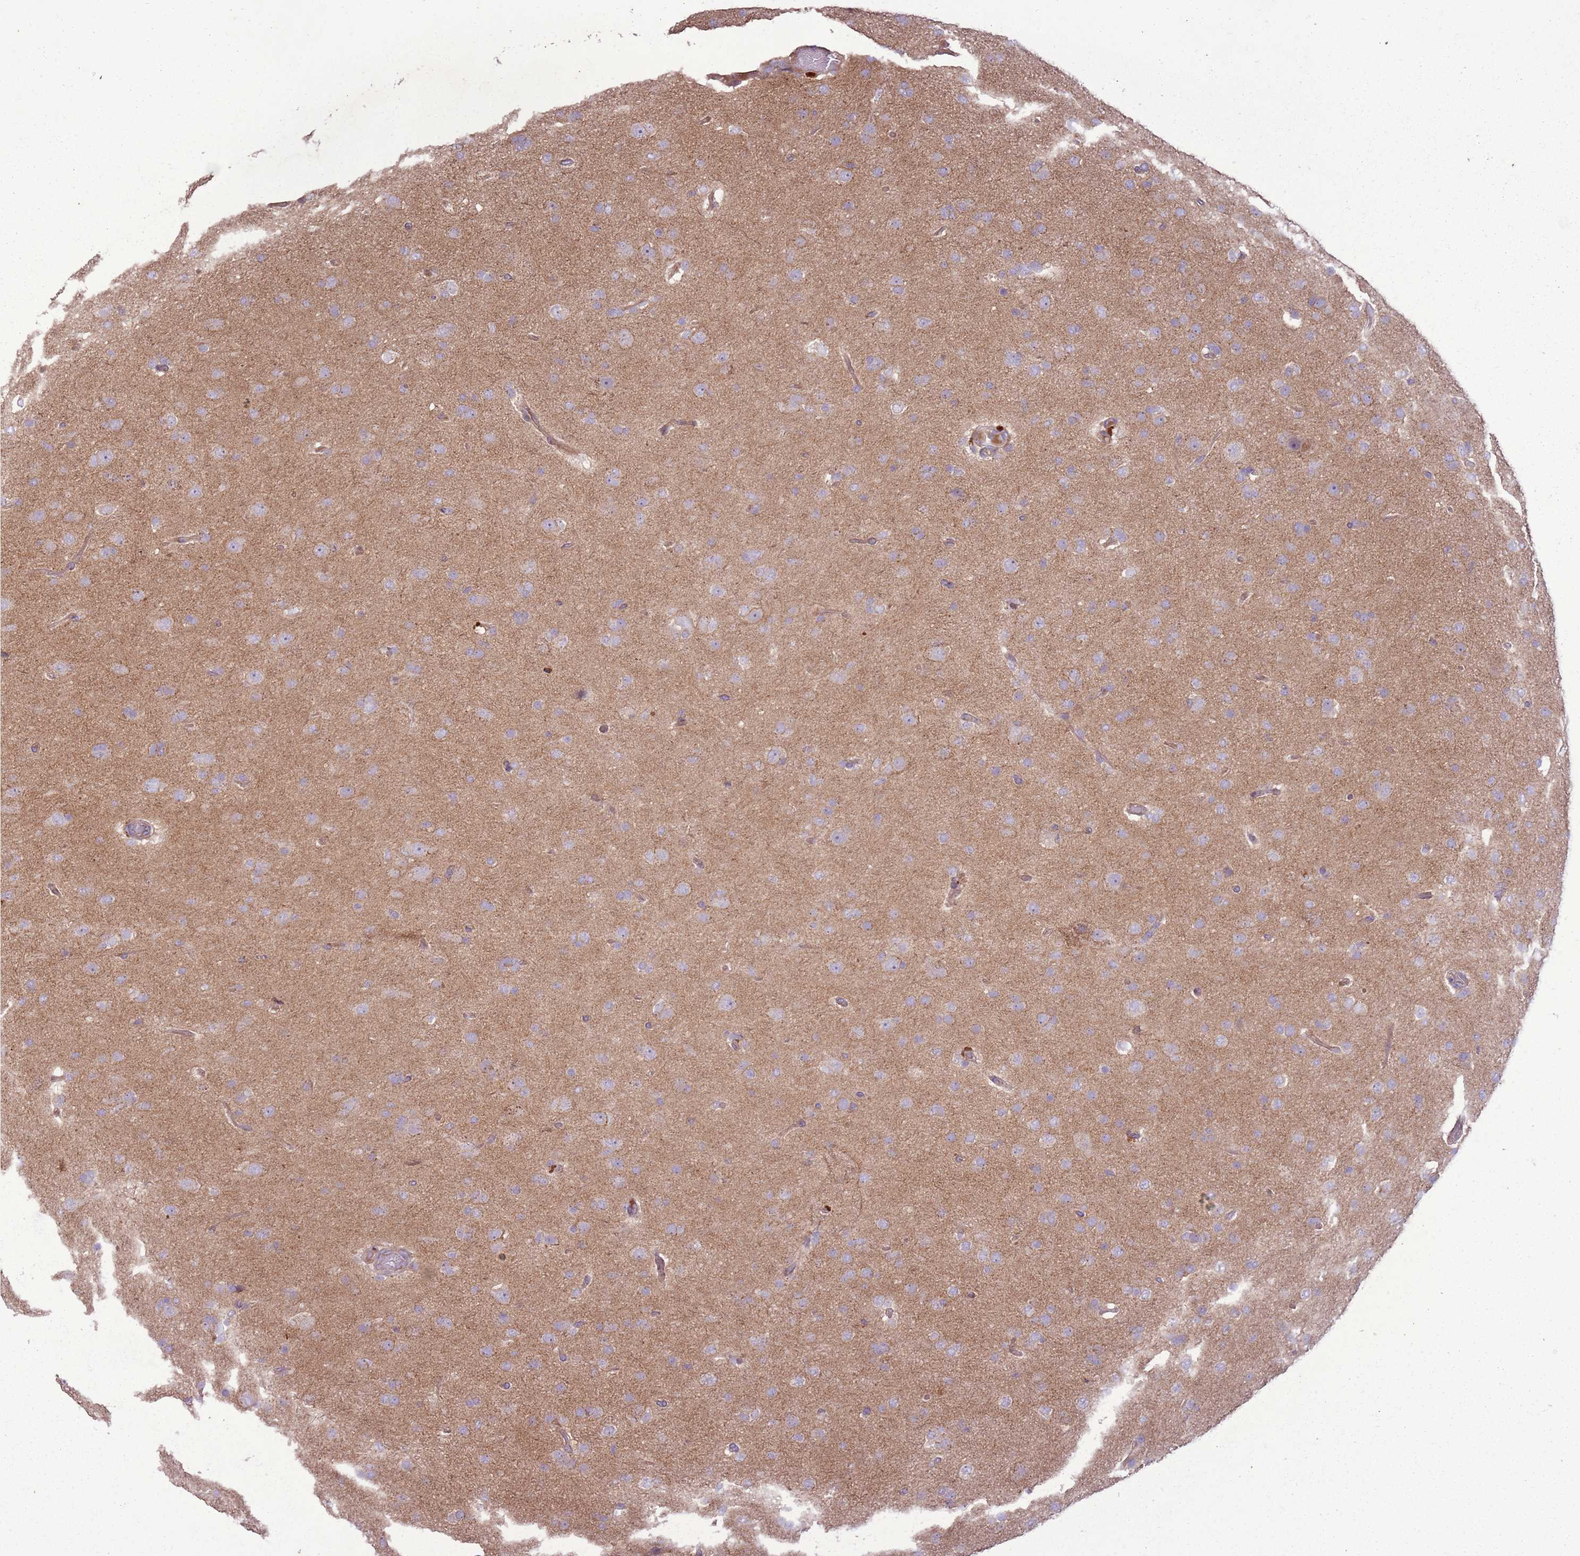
{"staining": {"intensity": "negative", "quantity": "none", "location": "none"}, "tissue": "glioma", "cell_type": "Tumor cells", "image_type": "cancer", "snomed": [{"axis": "morphology", "description": "Glioma, malignant, Low grade"}, {"axis": "topography", "description": "Brain"}], "caption": "An IHC image of glioma is shown. There is no staining in tumor cells of glioma.", "gene": "ANKRD24", "patient": {"sex": "male", "age": 65}}